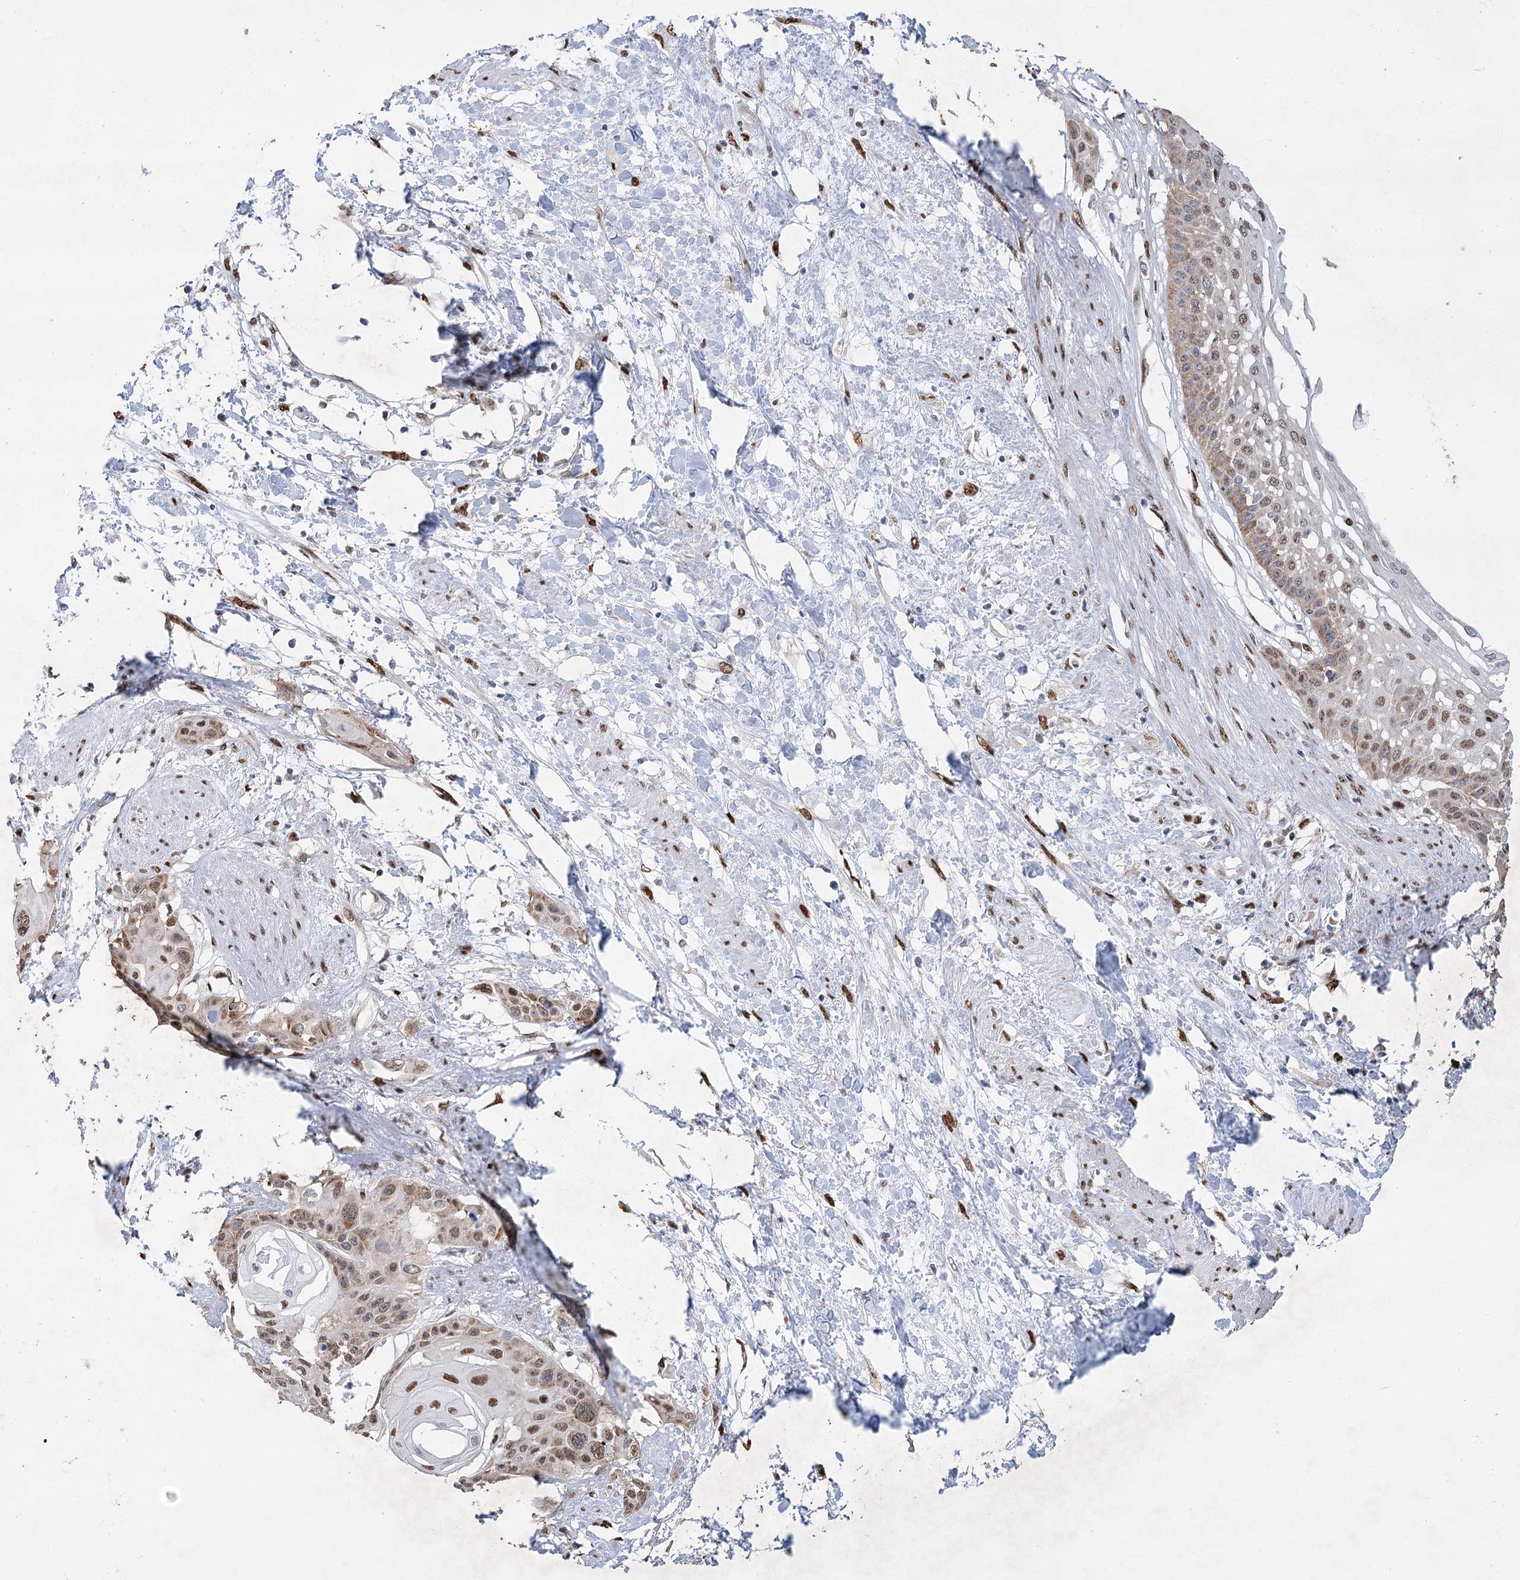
{"staining": {"intensity": "moderate", "quantity": ">75%", "location": "nuclear"}, "tissue": "cervical cancer", "cell_type": "Tumor cells", "image_type": "cancer", "snomed": [{"axis": "morphology", "description": "Squamous cell carcinoma, NOS"}, {"axis": "topography", "description": "Cervix"}], "caption": "Protein analysis of squamous cell carcinoma (cervical) tissue reveals moderate nuclear positivity in about >75% of tumor cells. (Brightfield microscopy of DAB IHC at high magnification).", "gene": "NFU1", "patient": {"sex": "female", "age": 57}}